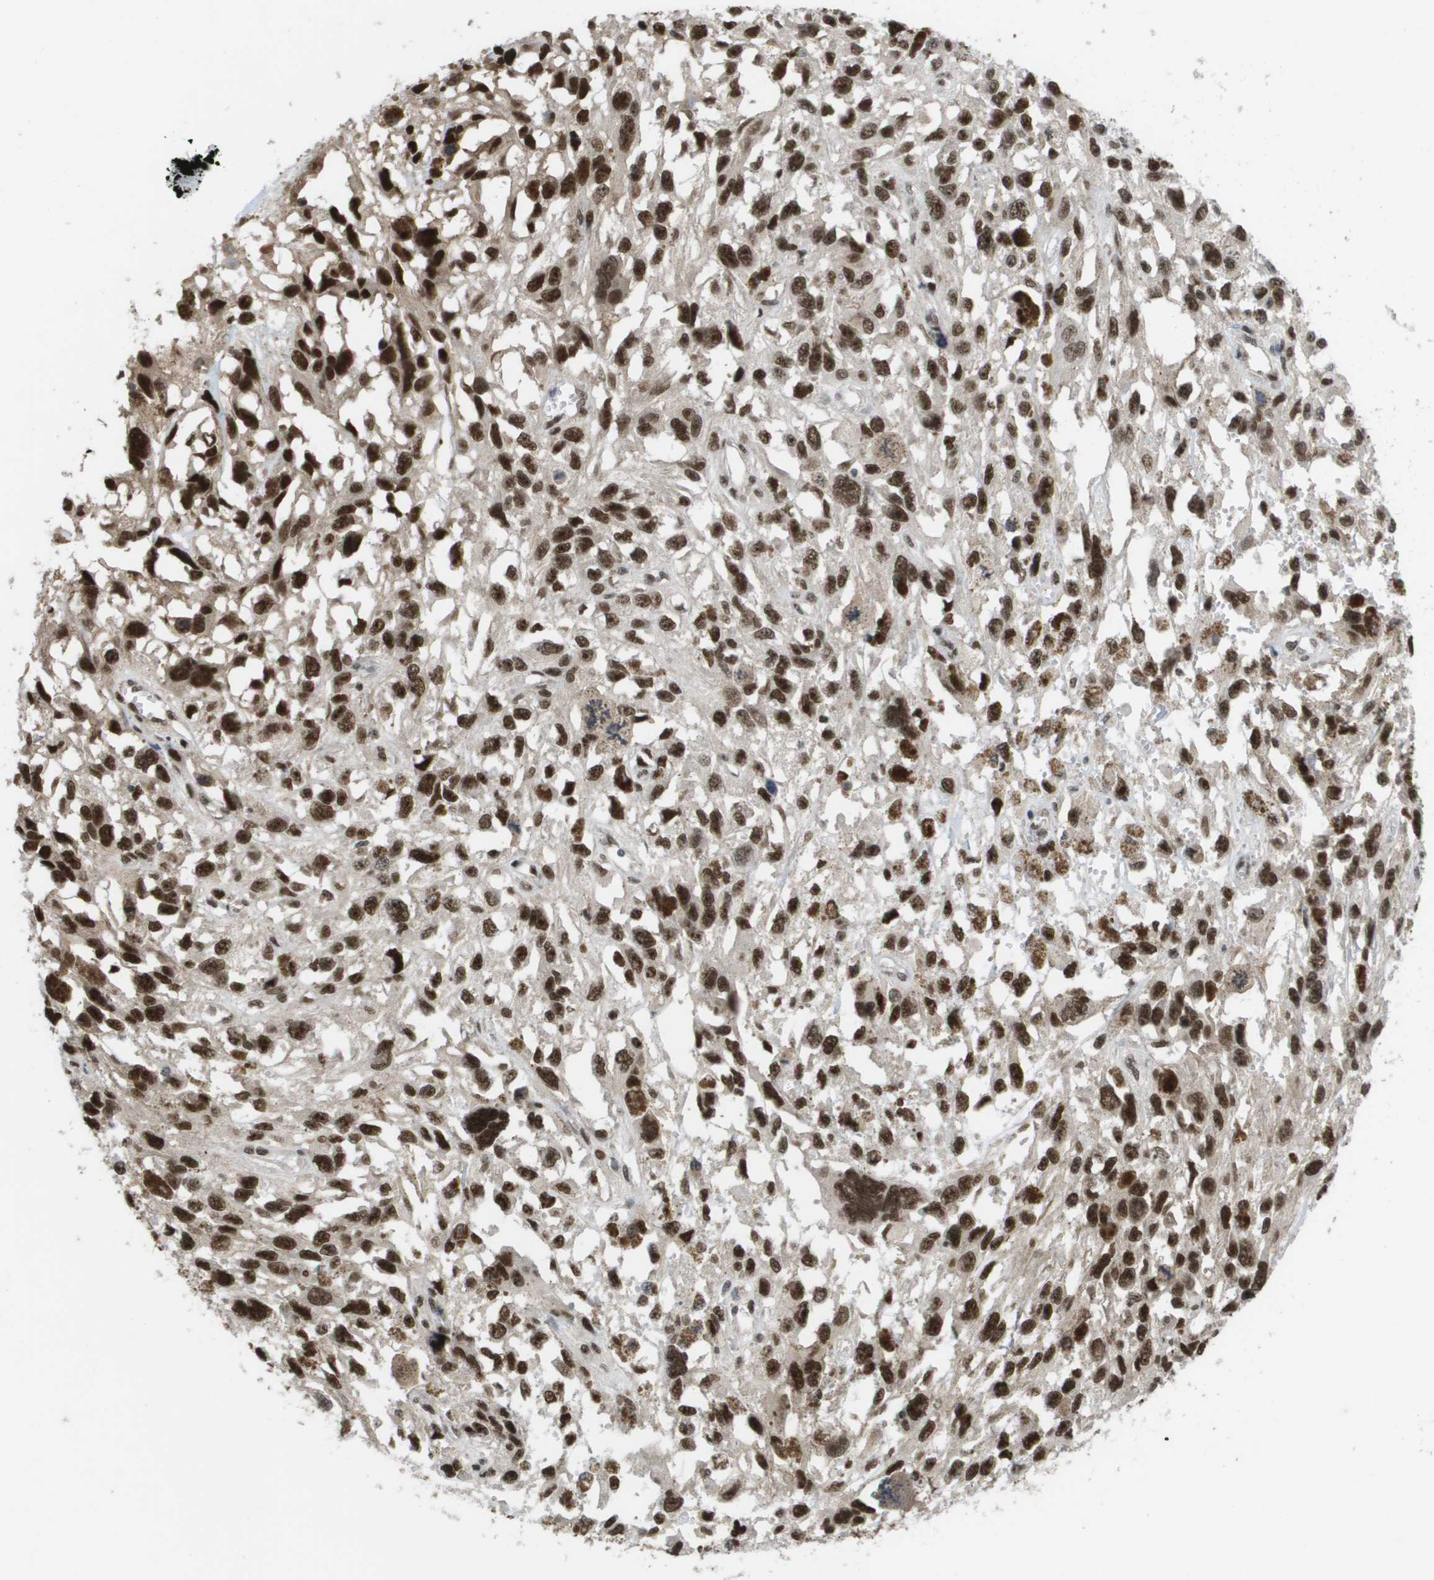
{"staining": {"intensity": "strong", "quantity": ">75%", "location": "nuclear"}, "tissue": "melanoma", "cell_type": "Tumor cells", "image_type": "cancer", "snomed": [{"axis": "morphology", "description": "Malignant melanoma, Metastatic site"}, {"axis": "topography", "description": "Lymph node"}], "caption": "A brown stain labels strong nuclear positivity of a protein in human malignant melanoma (metastatic site) tumor cells. The protein of interest is shown in brown color, while the nuclei are stained blue.", "gene": "CDT1", "patient": {"sex": "male", "age": 59}}